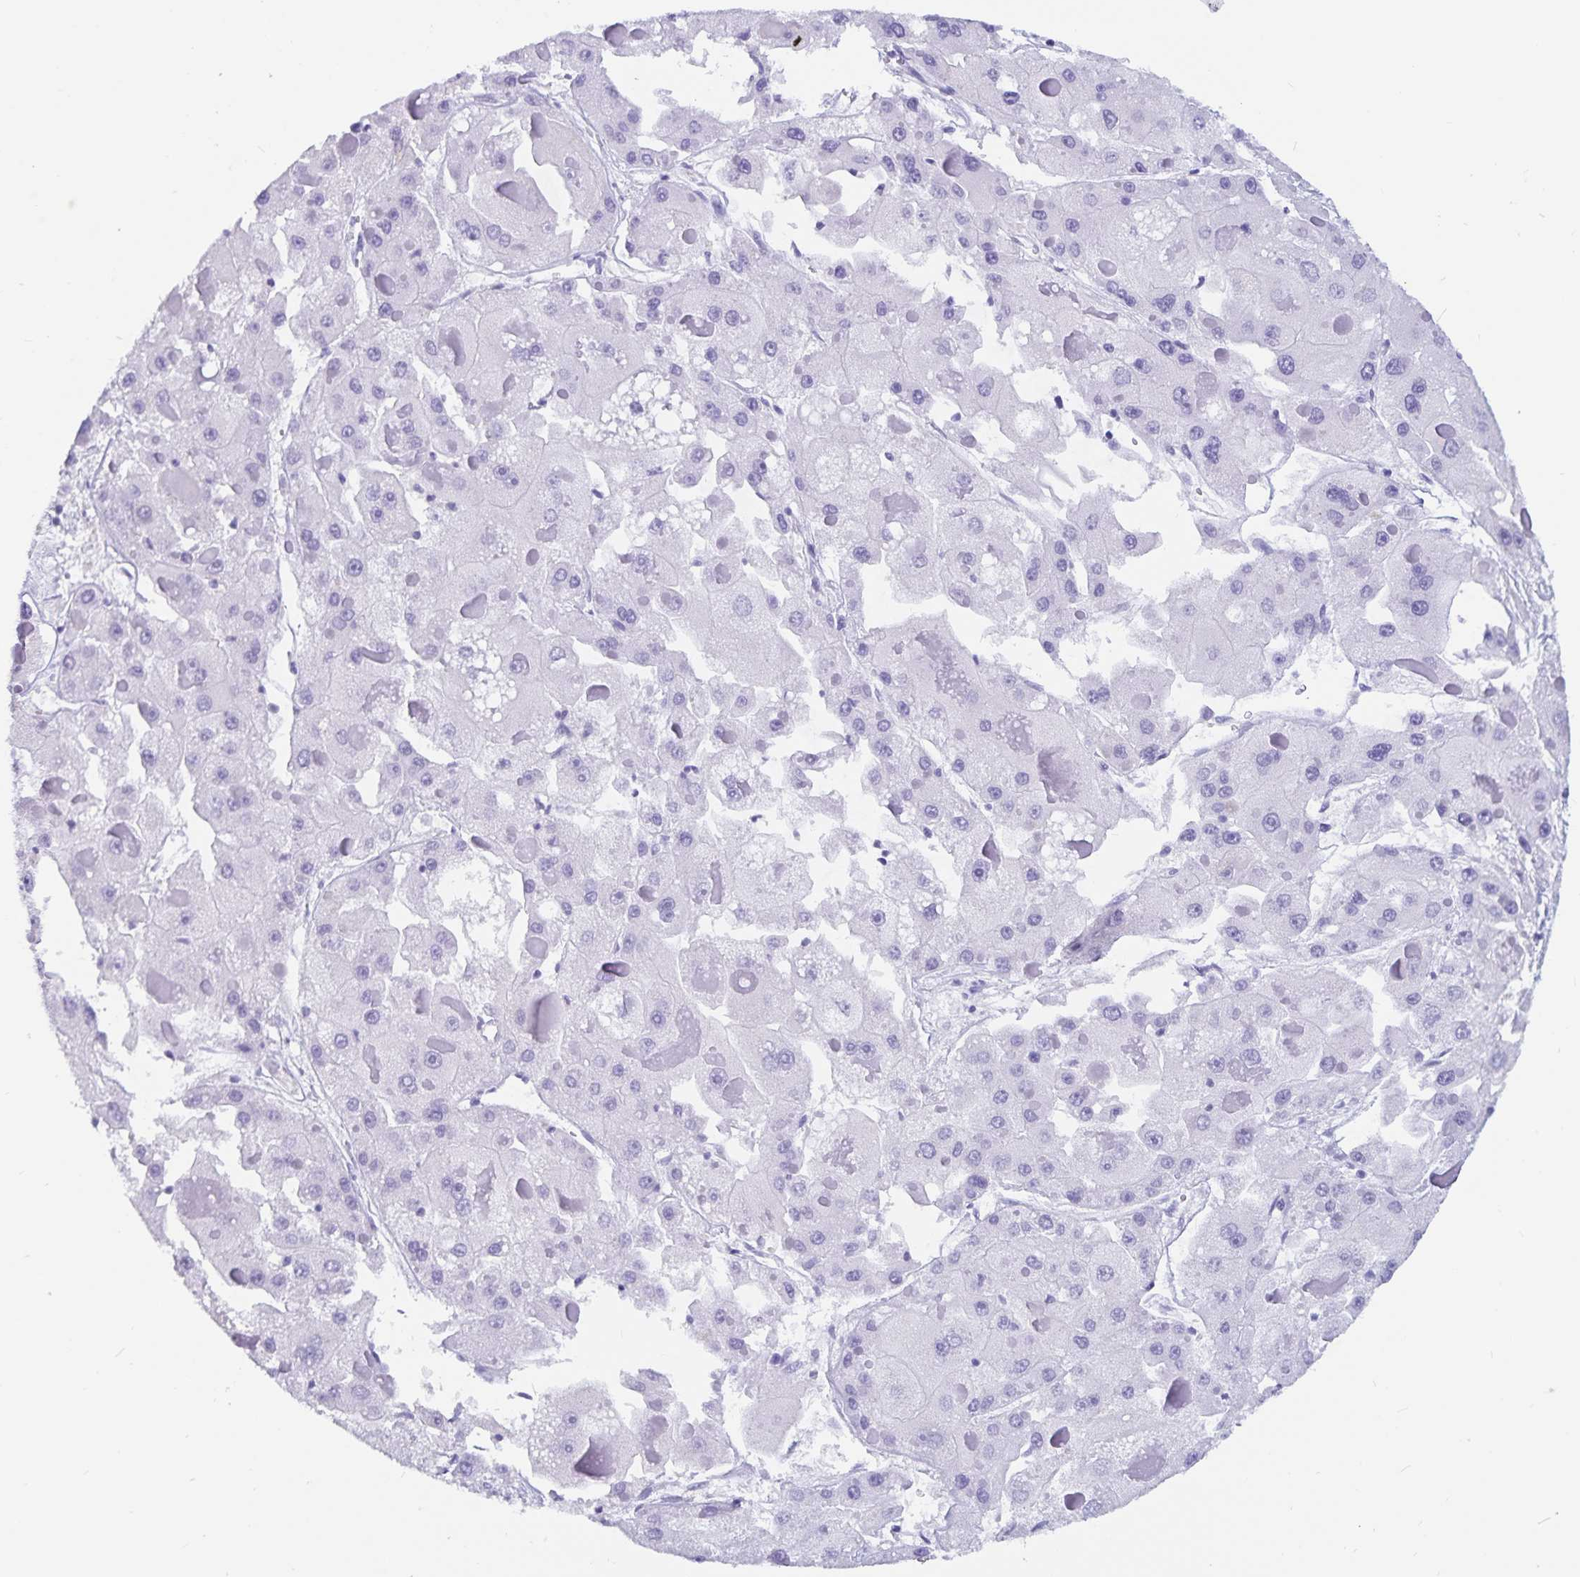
{"staining": {"intensity": "negative", "quantity": "none", "location": "none"}, "tissue": "liver cancer", "cell_type": "Tumor cells", "image_type": "cancer", "snomed": [{"axis": "morphology", "description": "Carcinoma, Hepatocellular, NOS"}, {"axis": "topography", "description": "Liver"}], "caption": "A high-resolution micrograph shows IHC staining of hepatocellular carcinoma (liver), which demonstrates no significant expression in tumor cells.", "gene": "GPR137", "patient": {"sex": "female", "age": 73}}